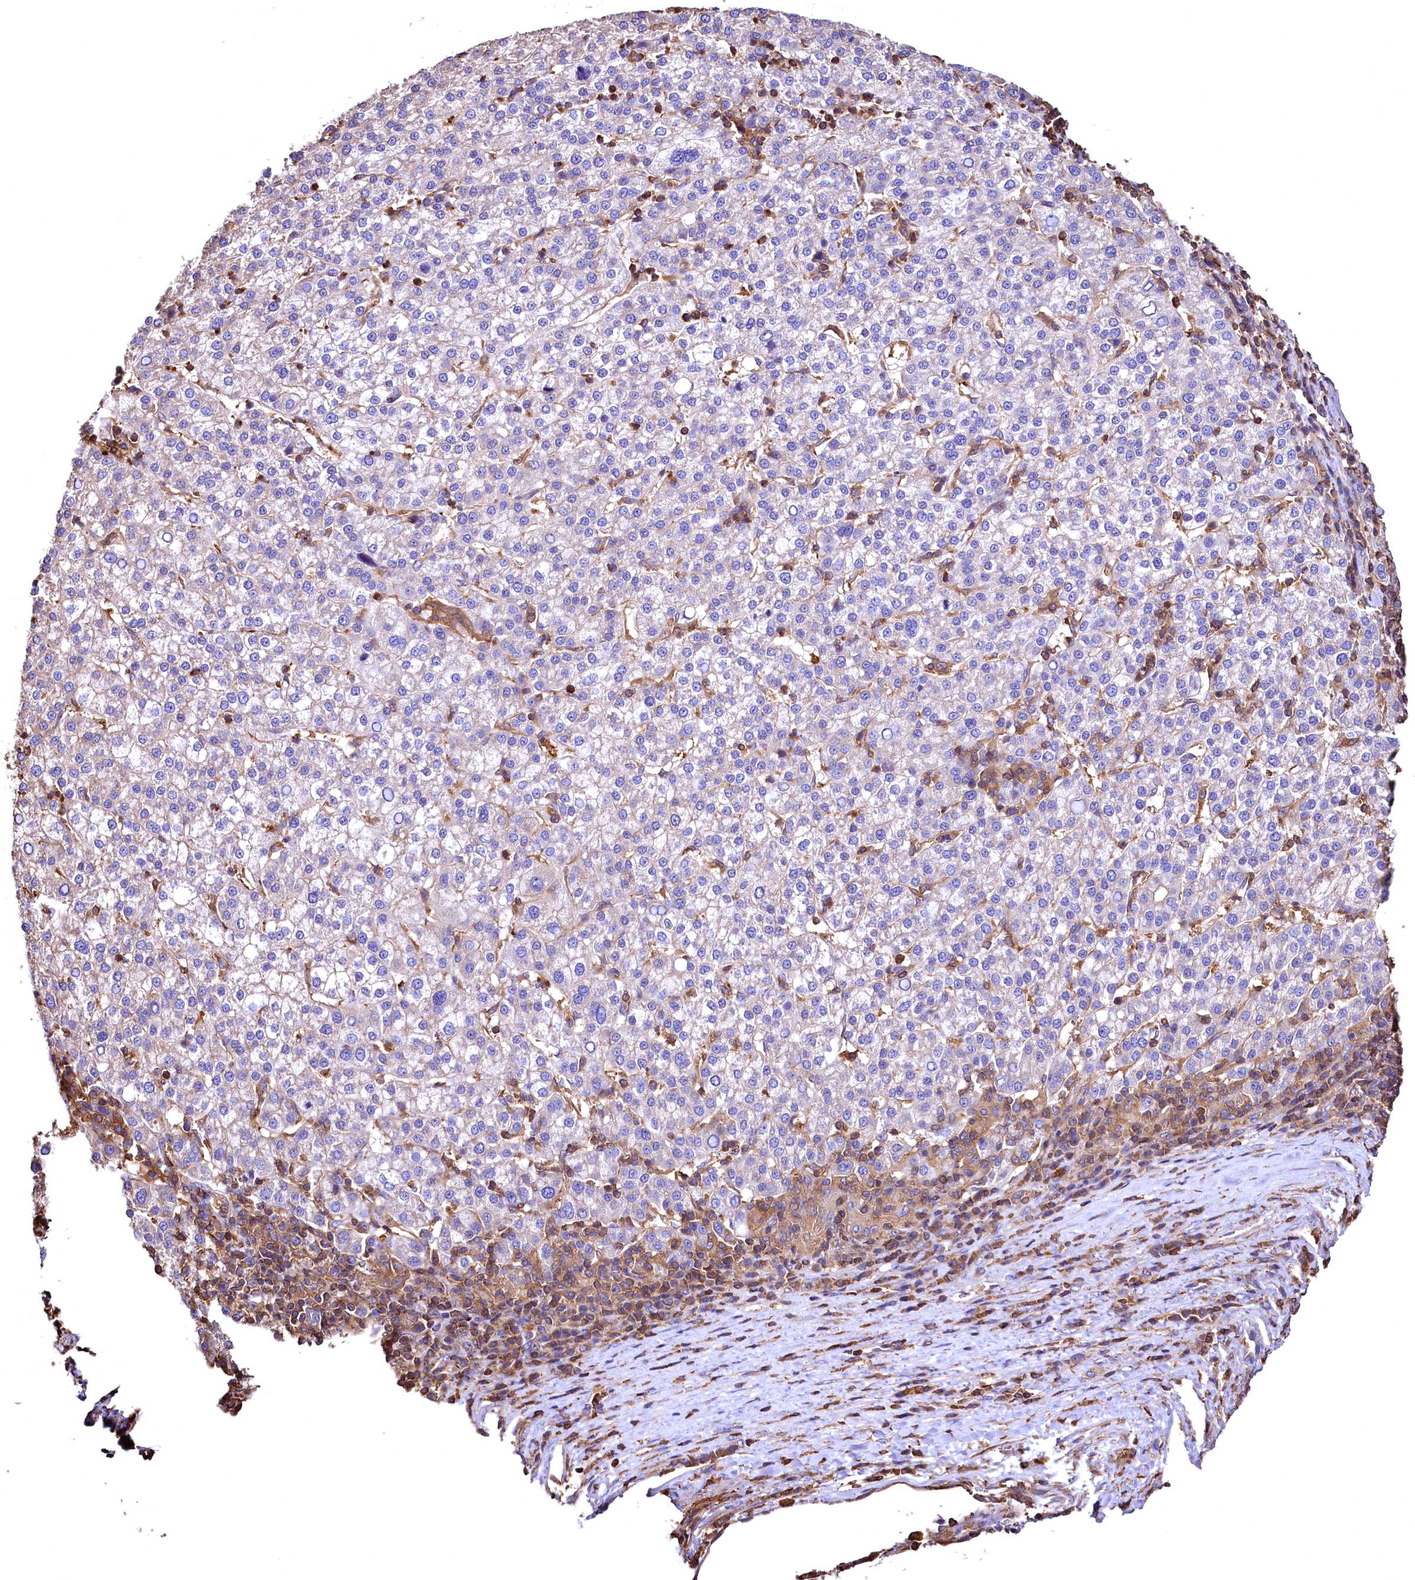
{"staining": {"intensity": "negative", "quantity": "none", "location": "none"}, "tissue": "liver cancer", "cell_type": "Tumor cells", "image_type": "cancer", "snomed": [{"axis": "morphology", "description": "Carcinoma, Hepatocellular, NOS"}, {"axis": "topography", "description": "Liver"}], "caption": "DAB immunohistochemical staining of human liver cancer reveals no significant staining in tumor cells.", "gene": "RARS2", "patient": {"sex": "female", "age": 58}}